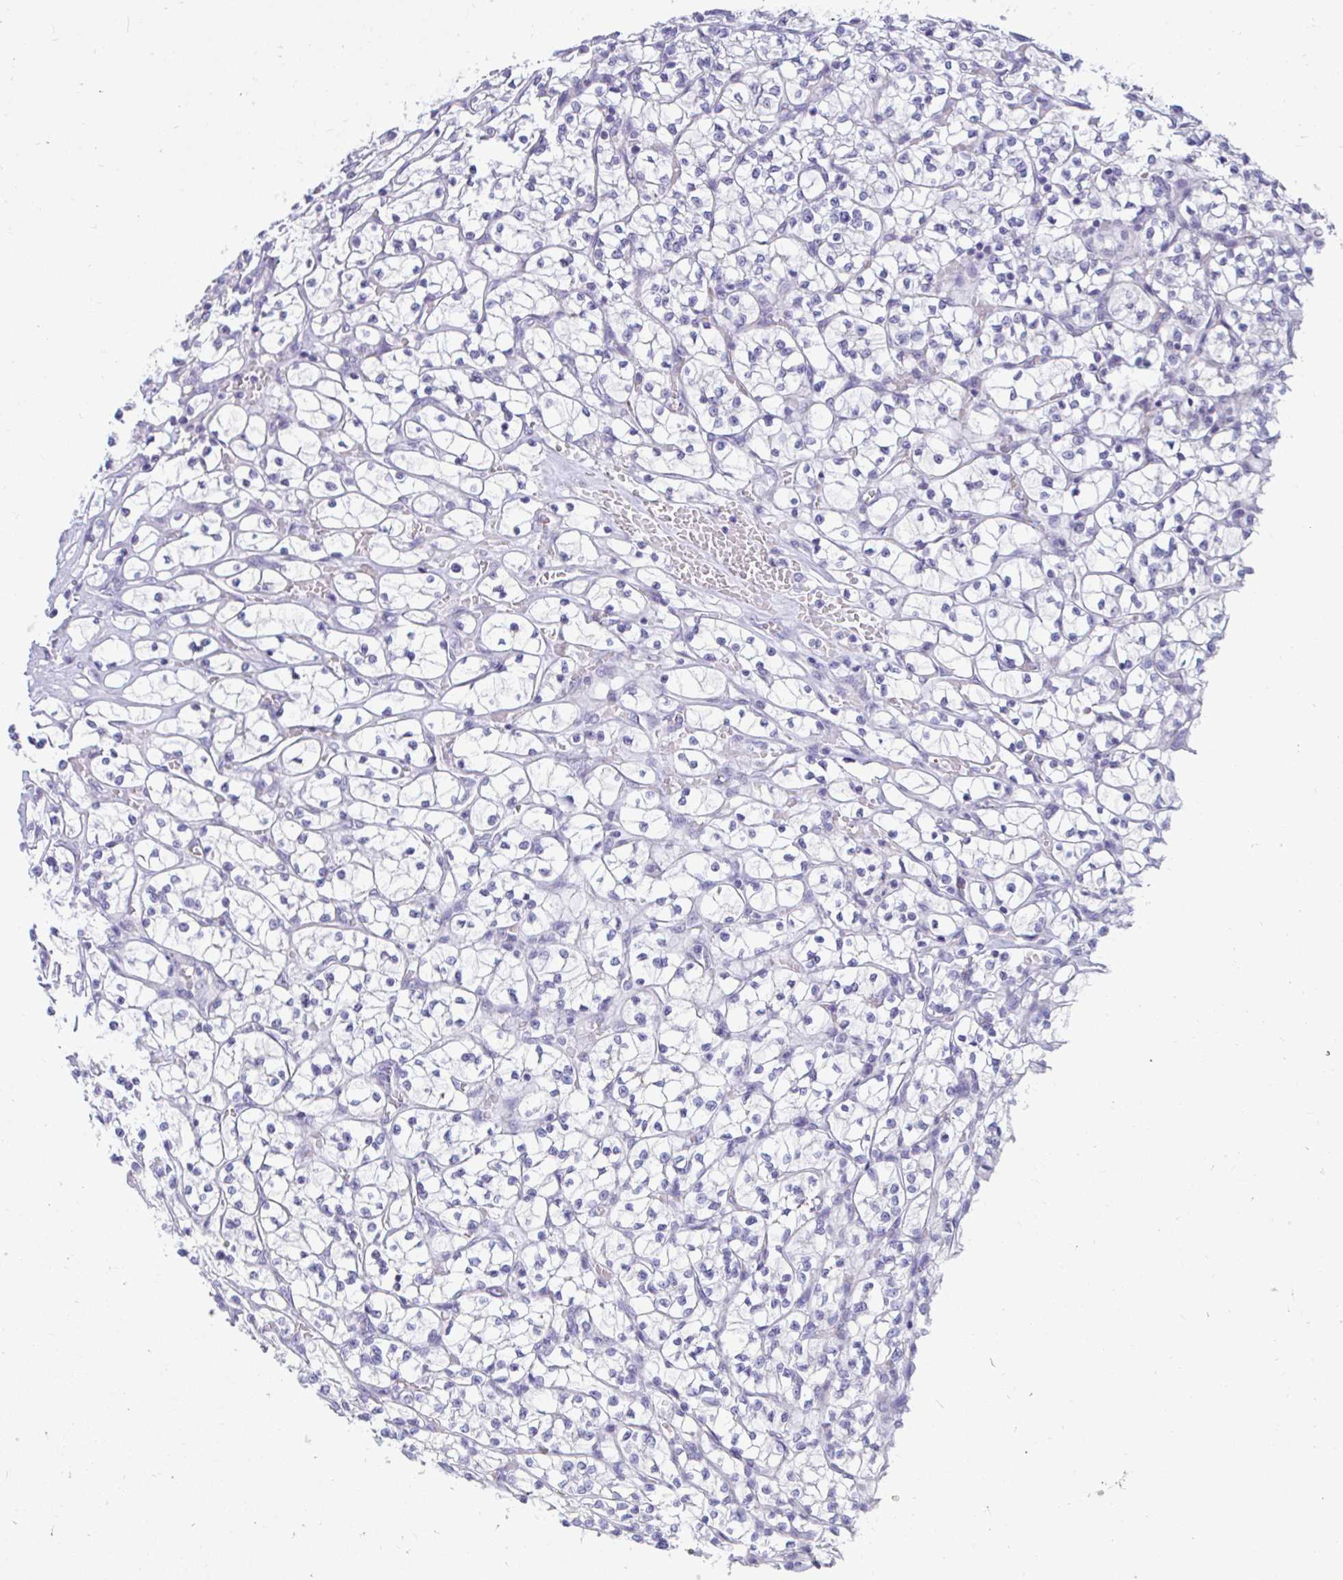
{"staining": {"intensity": "negative", "quantity": "none", "location": "none"}, "tissue": "renal cancer", "cell_type": "Tumor cells", "image_type": "cancer", "snomed": [{"axis": "morphology", "description": "Adenocarcinoma, NOS"}, {"axis": "topography", "description": "Kidney"}], "caption": "IHC of adenocarcinoma (renal) shows no positivity in tumor cells.", "gene": "CSE1L", "patient": {"sex": "female", "age": 64}}